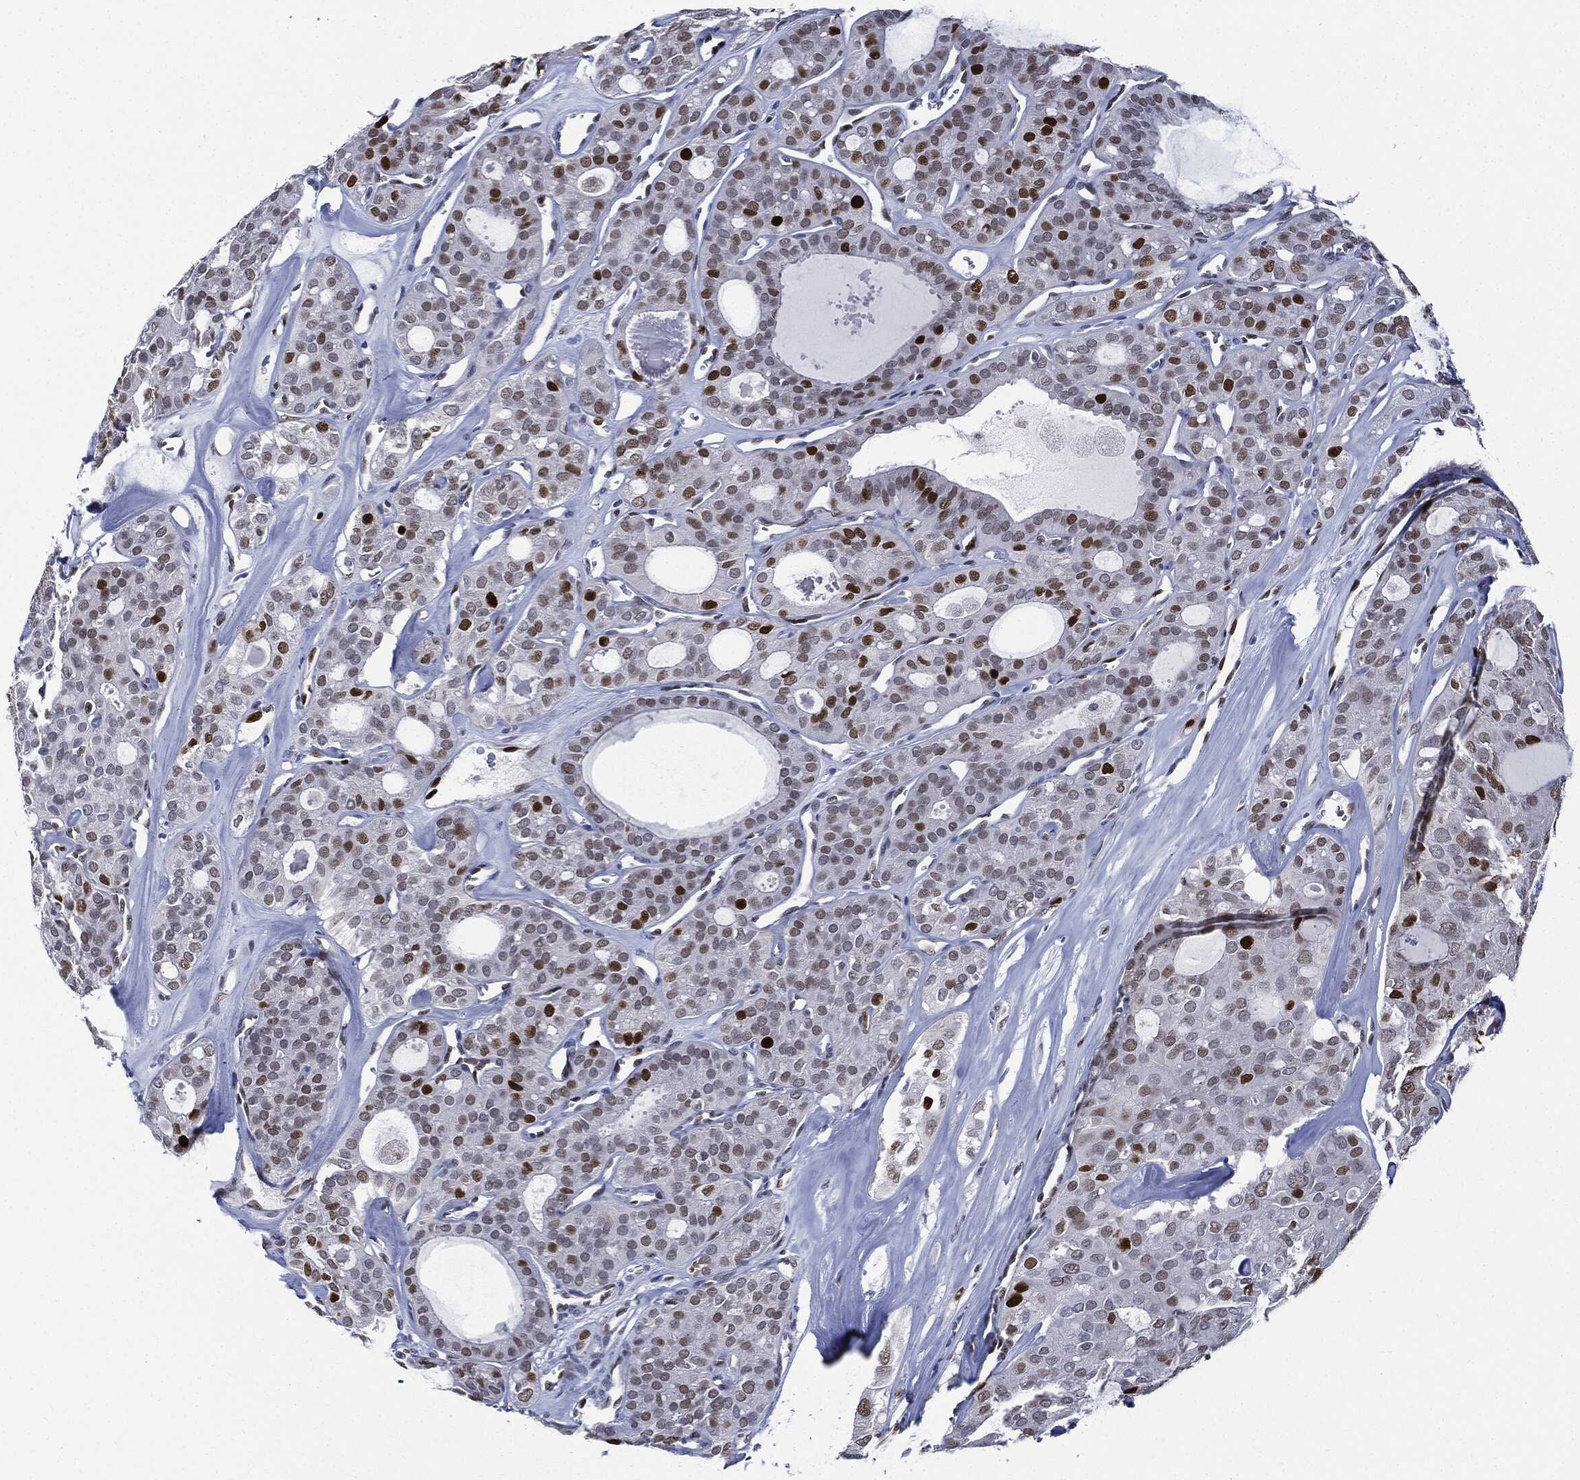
{"staining": {"intensity": "strong", "quantity": "<25%", "location": "nuclear"}, "tissue": "thyroid cancer", "cell_type": "Tumor cells", "image_type": "cancer", "snomed": [{"axis": "morphology", "description": "Follicular adenoma carcinoma, NOS"}, {"axis": "topography", "description": "Thyroid gland"}], "caption": "Protein expression analysis of human thyroid cancer (follicular adenoma carcinoma) reveals strong nuclear staining in approximately <25% of tumor cells.", "gene": "PCNA", "patient": {"sex": "male", "age": 75}}